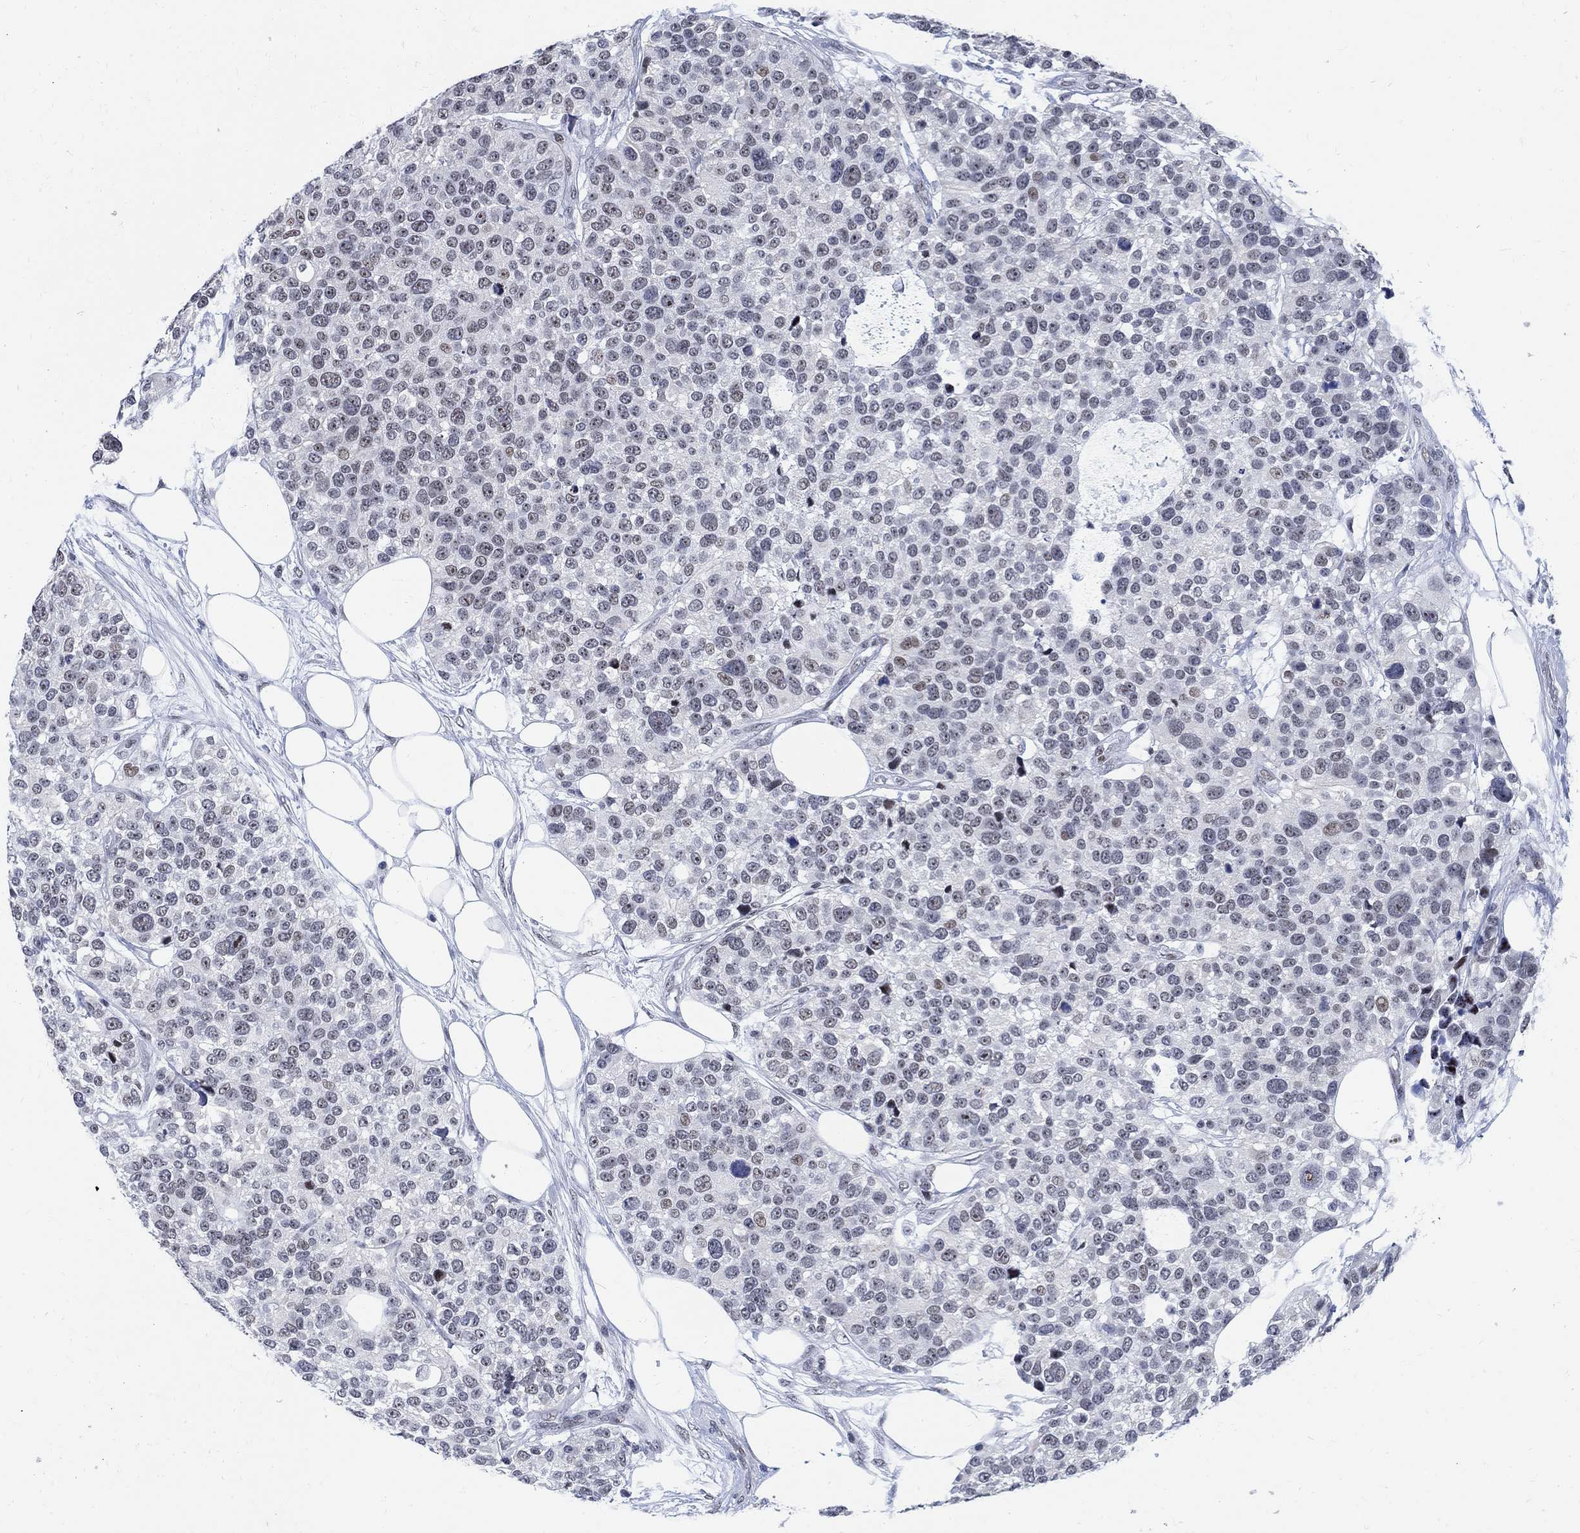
{"staining": {"intensity": "weak", "quantity": "<25%", "location": "cytoplasmic/membranous"}, "tissue": "urothelial cancer", "cell_type": "Tumor cells", "image_type": "cancer", "snomed": [{"axis": "morphology", "description": "Urothelial carcinoma, High grade"}, {"axis": "topography", "description": "Urinary bladder"}], "caption": "Tumor cells are negative for brown protein staining in high-grade urothelial carcinoma. Nuclei are stained in blue.", "gene": "DLK1", "patient": {"sex": "male", "age": 77}}